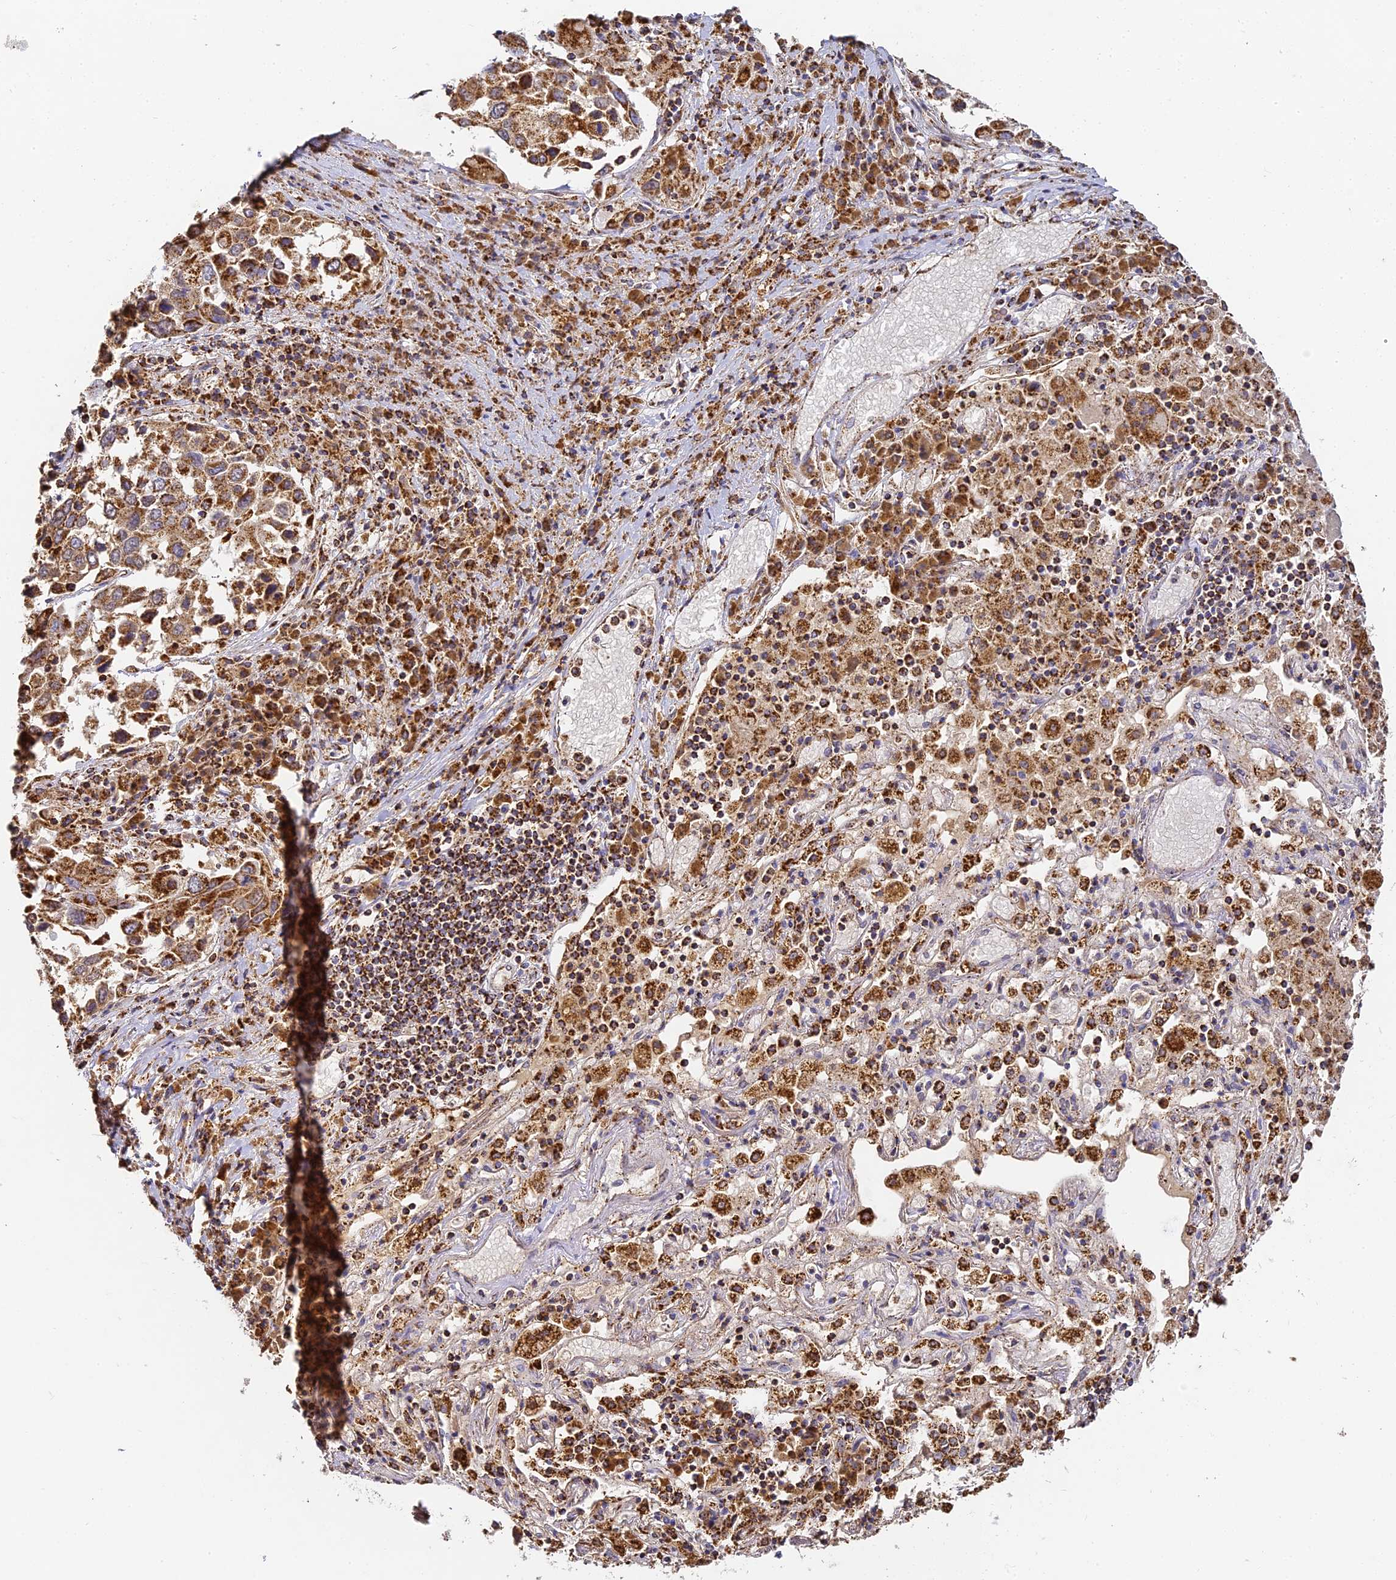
{"staining": {"intensity": "strong", "quantity": ">75%", "location": "cytoplasmic/membranous"}, "tissue": "lung cancer", "cell_type": "Tumor cells", "image_type": "cancer", "snomed": [{"axis": "morphology", "description": "Squamous cell carcinoma, NOS"}, {"axis": "topography", "description": "Lung"}], "caption": "Human squamous cell carcinoma (lung) stained with a brown dye exhibits strong cytoplasmic/membranous positive expression in about >75% of tumor cells.", "gene": "DONSON", "patient": {"sex": "male", "age": 65}}